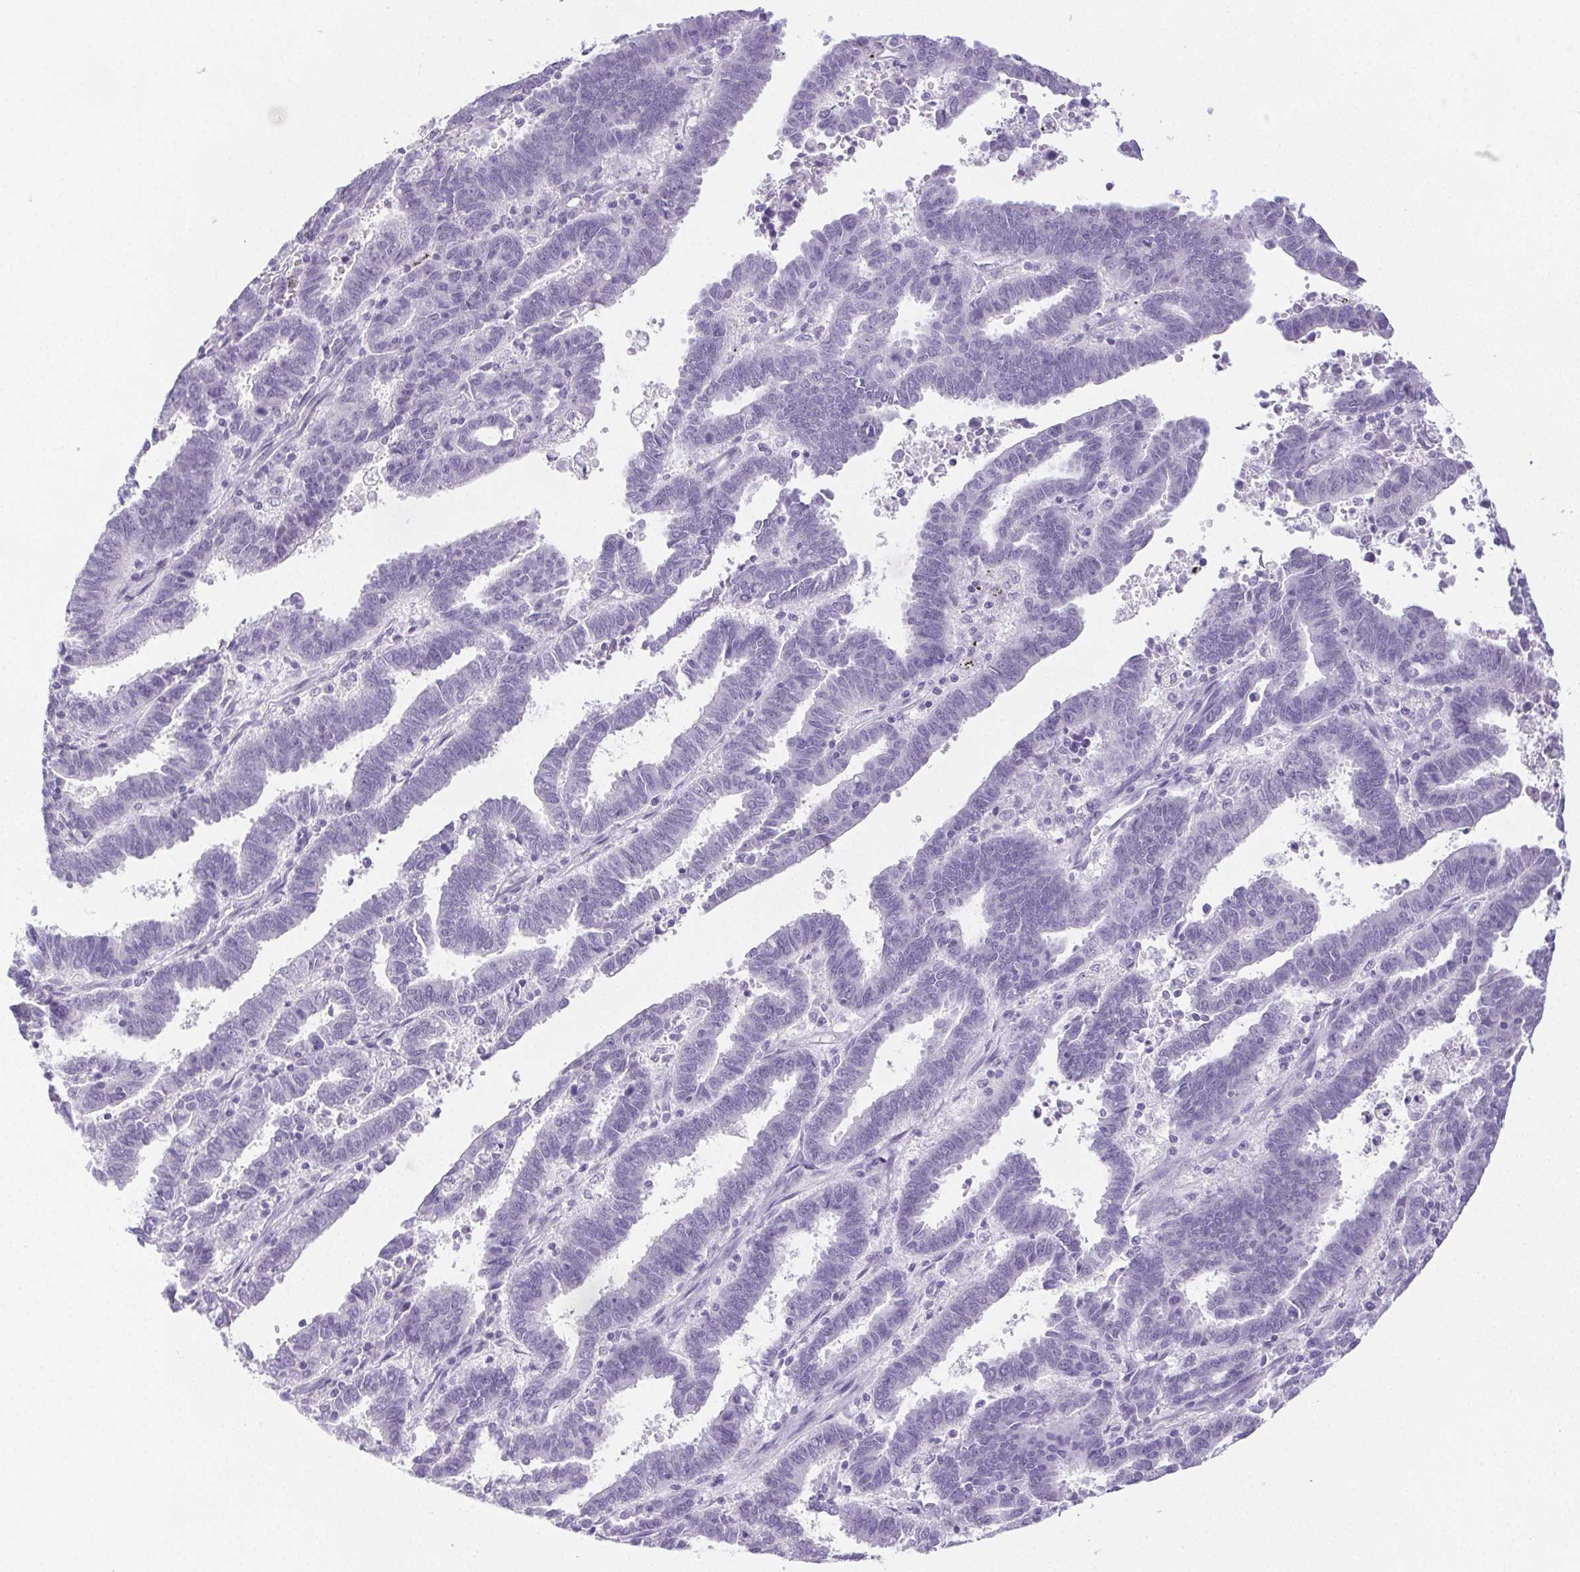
{"staining": {"intensity": "negative", "quantity": "none", "location": "none"}, "tissue": "endometrial cancer", "cell_type": "Tumor cells", "image_type": "cancer", "snomed": [{"axis": "morphology", "description": "Adenocarcinoma, NOS"}, {"axis": "topography", "description": "Uterus"}], "caption": "DAB immunohistochemical staining of endometrial adenocarcinoma reveals no significant positivity in tumor cells.", "gene": "ST8SIA3", "patient": {"sex": "female", "age": 83}}